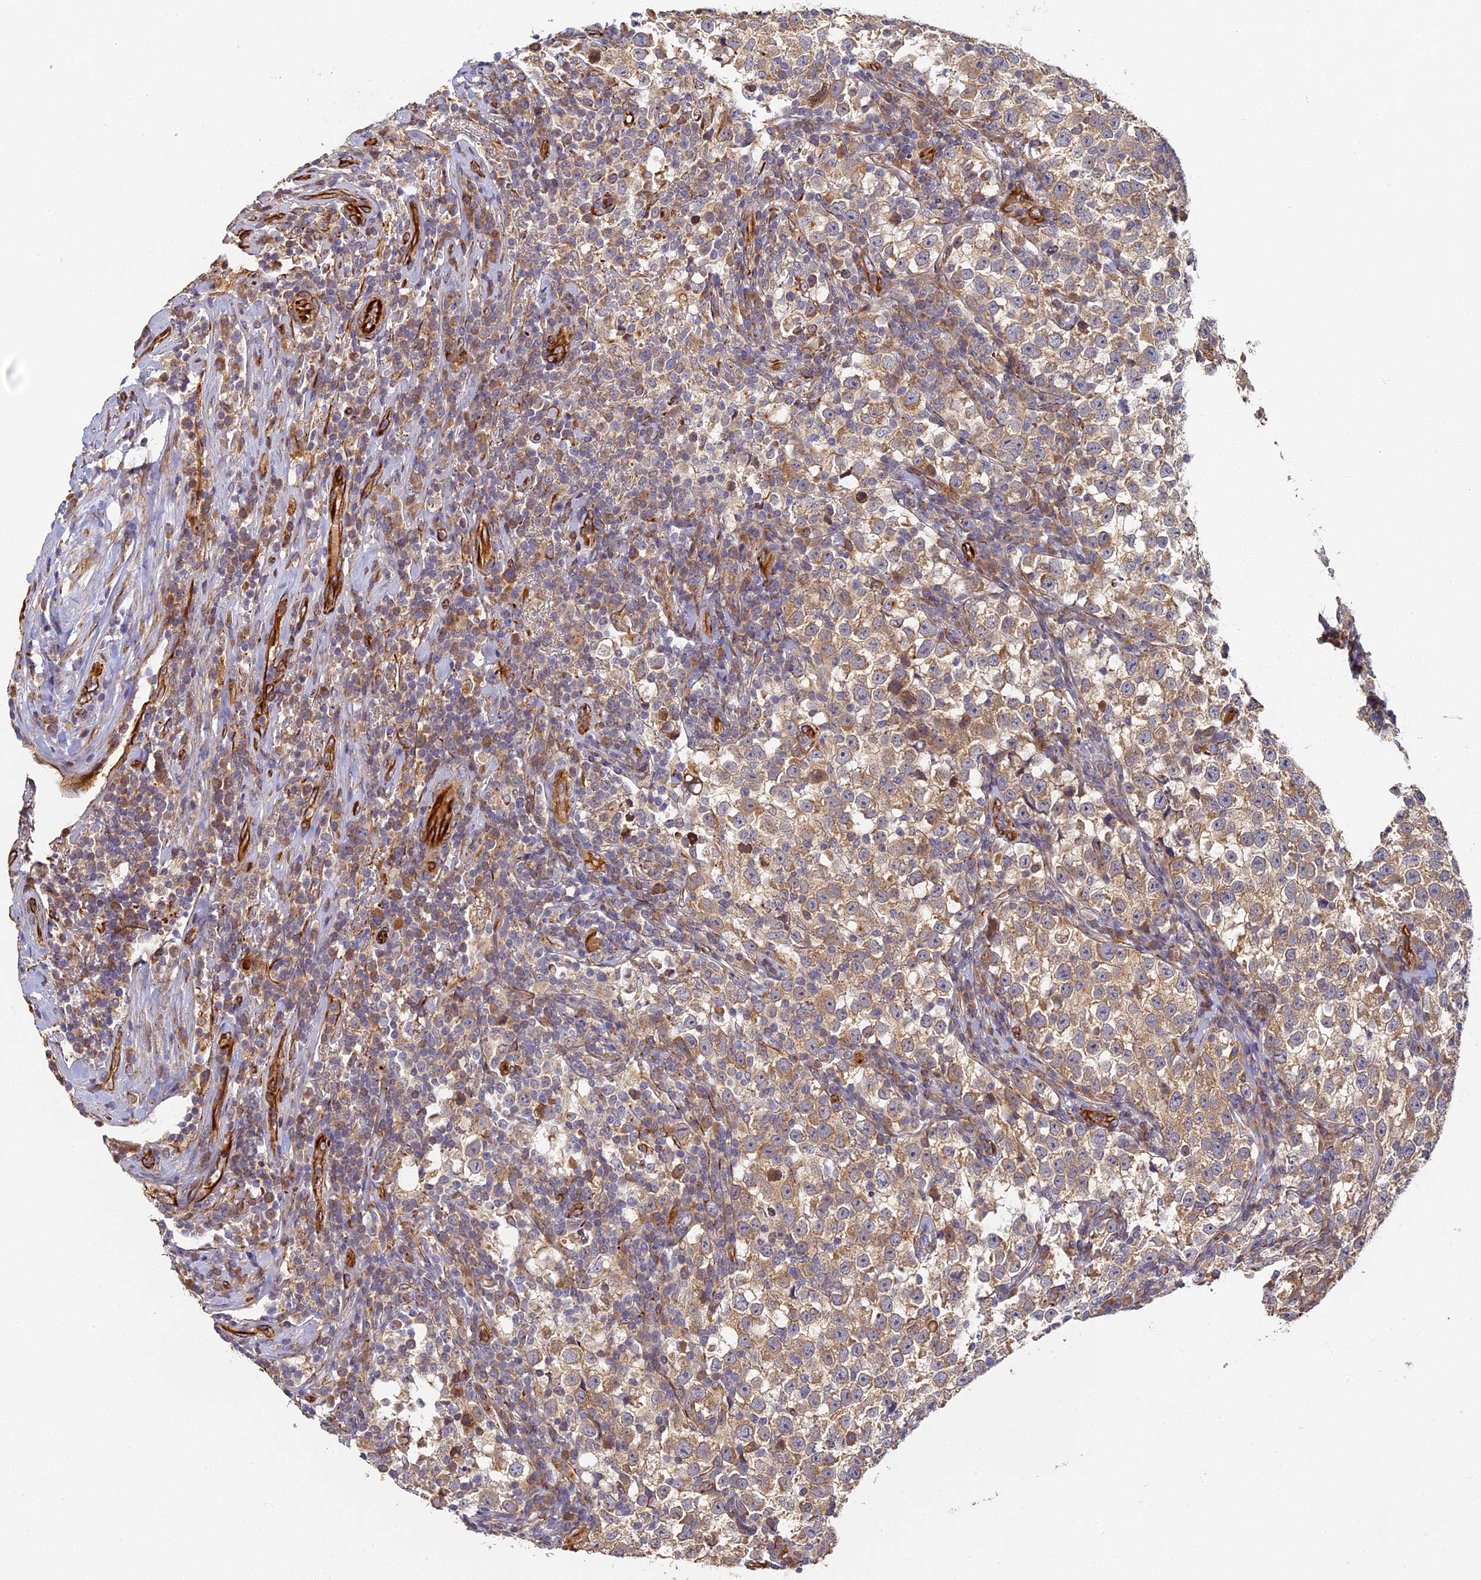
{"staining": {"intensity": "moderate", "quantity": ">75%", "location": "cytoplasmic/membranous"}, "tissue": "testis cancer", "cell_type": "Tumor cells", "image_type": "cancer", "snomed": [{"axis": "morphology", "description": "Normal tissue, NOS"}, {"axis": "morphology", "description": "Seminoma, NOS"}, {"axis": "topography", "description": "Testis"}], "caption": "IHC of testis cancer (seminoma) demonstrates medium levels of moderate cytoplasmic/membranous expression in approximately >75% of tumor cells. The protein of interest is shown in brown color, while the nuclei are stained blue.", "gene": "LRRC57", "patient": {"sex": "male", "age": 43}}